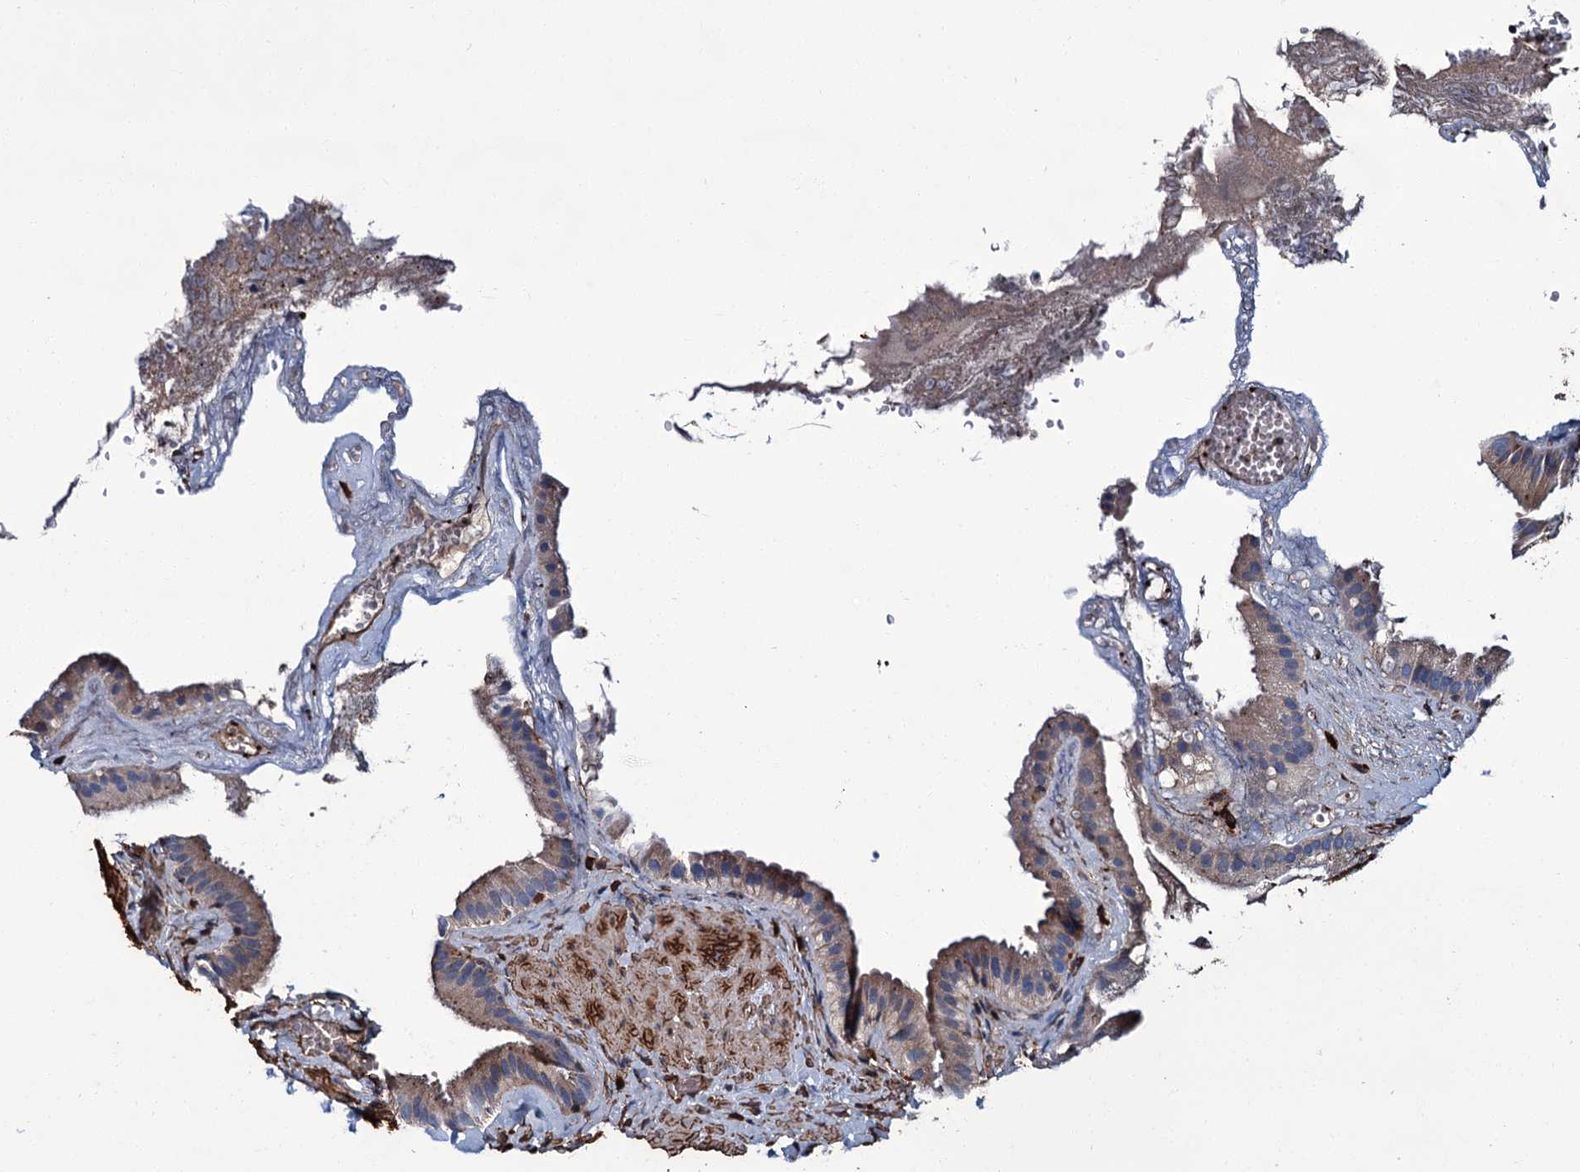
{"staining": {"intensity": "weak", "quantity": ">75%", "location": "cytoplasmic/membranous"}, "tissue": "gallbladder", "cell_type": "Glandular cells", "image_type": "normal", "snomed": [{"axis": "morphology", "description": "Normal tissue, NOS"}, {"axis": "topography", "description": "Gallbladder"}], "caption": "Protein staining by immunohistochemistry (IHC) shows weak cytoplasmic/membranous positivity in about >75% of glandular cells in normal gallbladder. (DAB (3,3'-diaminobenzidine) IHC with brightfield microscopy, high magnification).", "gene": "CACNA1C", "patient": {"sex": "male", "age": 55}}